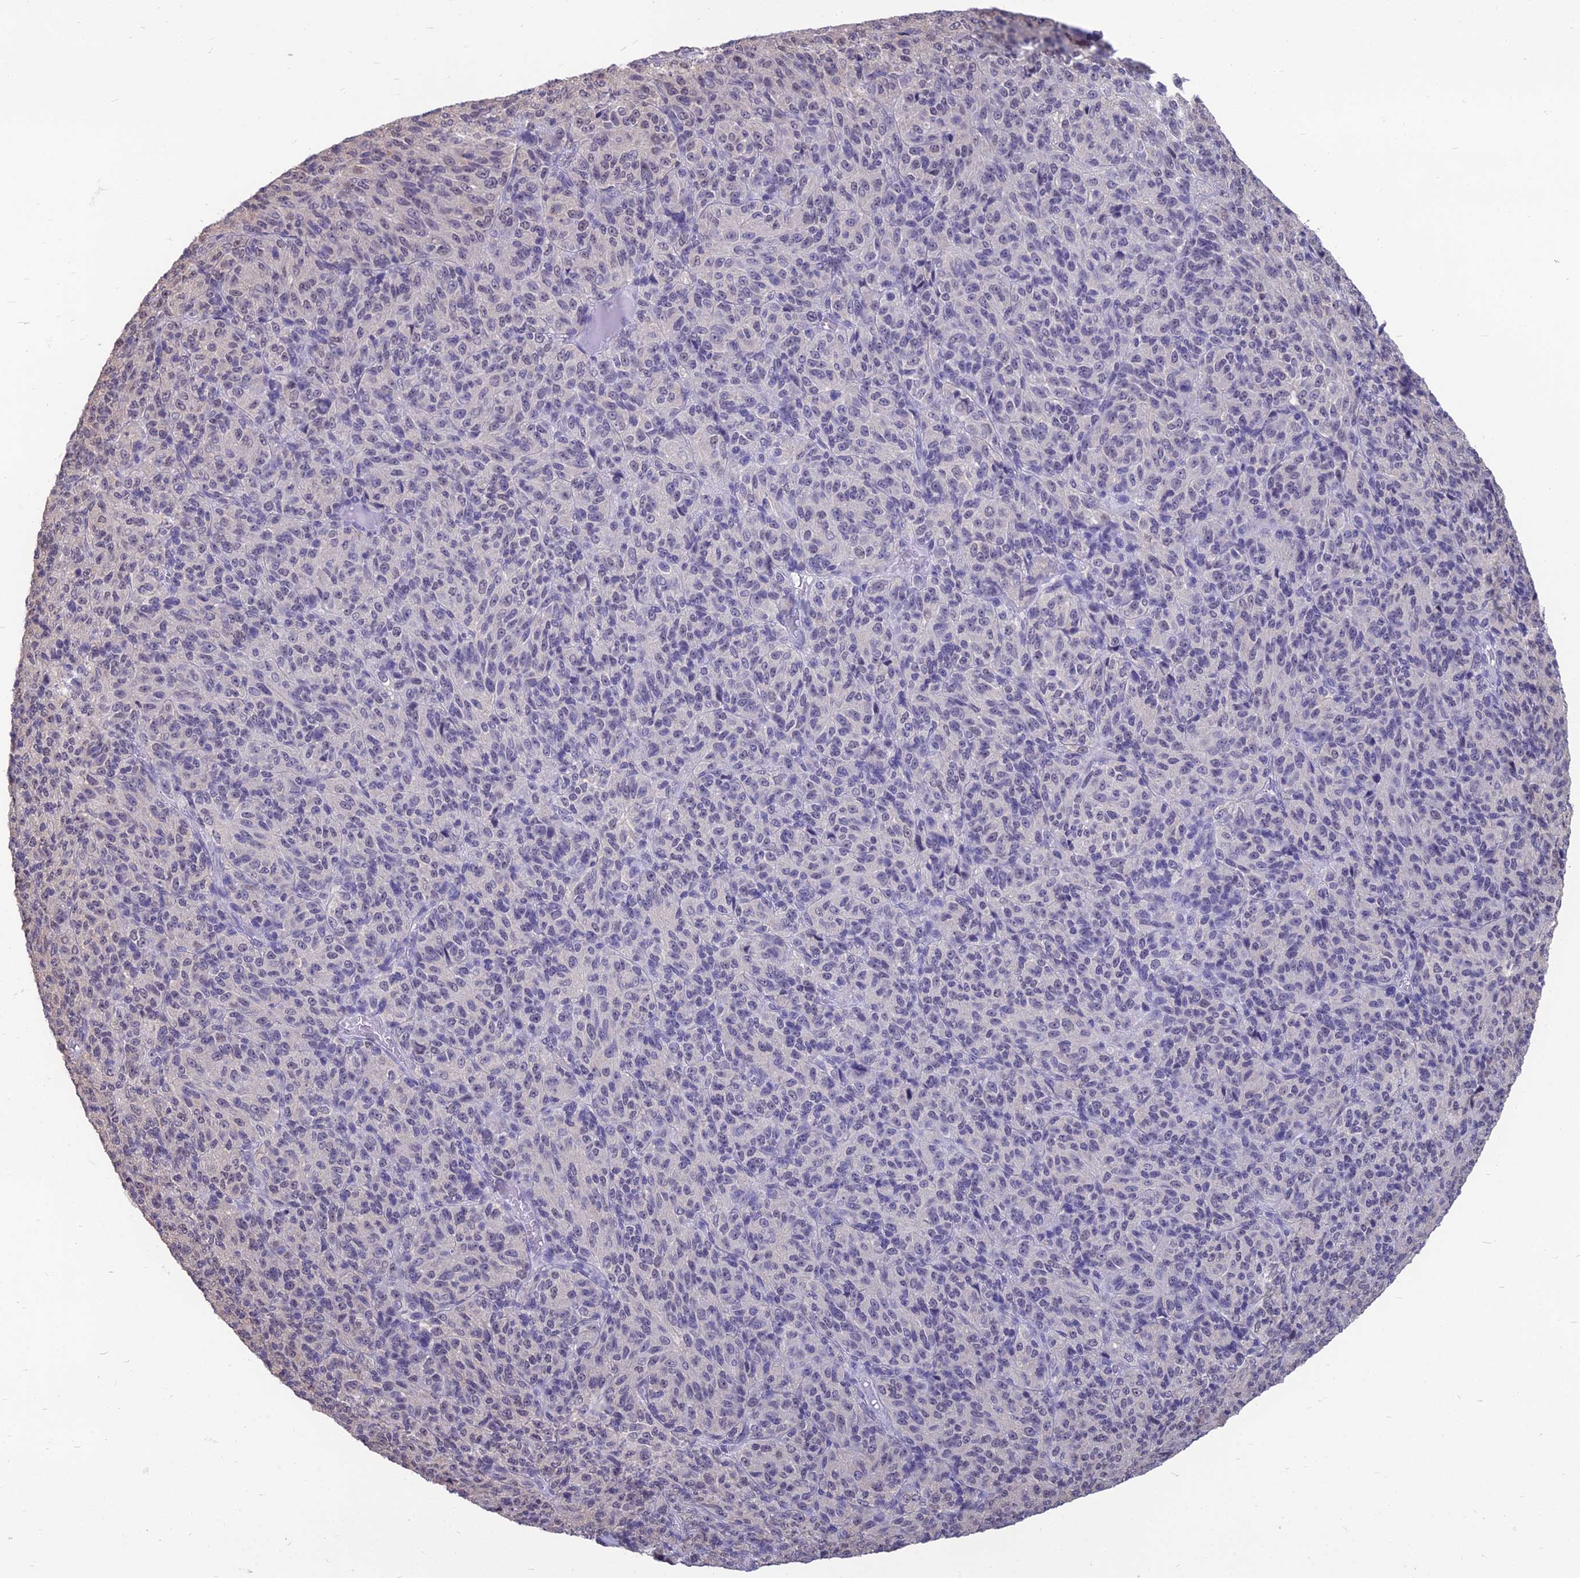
{"staining": {"intensity": "negative", "quantity": "none", "location": "none"}, "tissue": "melanoma", "cell_type": "Tumor cells", "image_type": "cancer", "snomed": [{"axis": "morphology", "description": "Malignant melanoma, Metastatic site"}, {"axis": "topography", "description": "Brain"}], "caption": "Tumor cells are negative for brown protein staining in melanoma.", "gene": "SRSF7", "patient": {"sex": "female", "age": 56}}